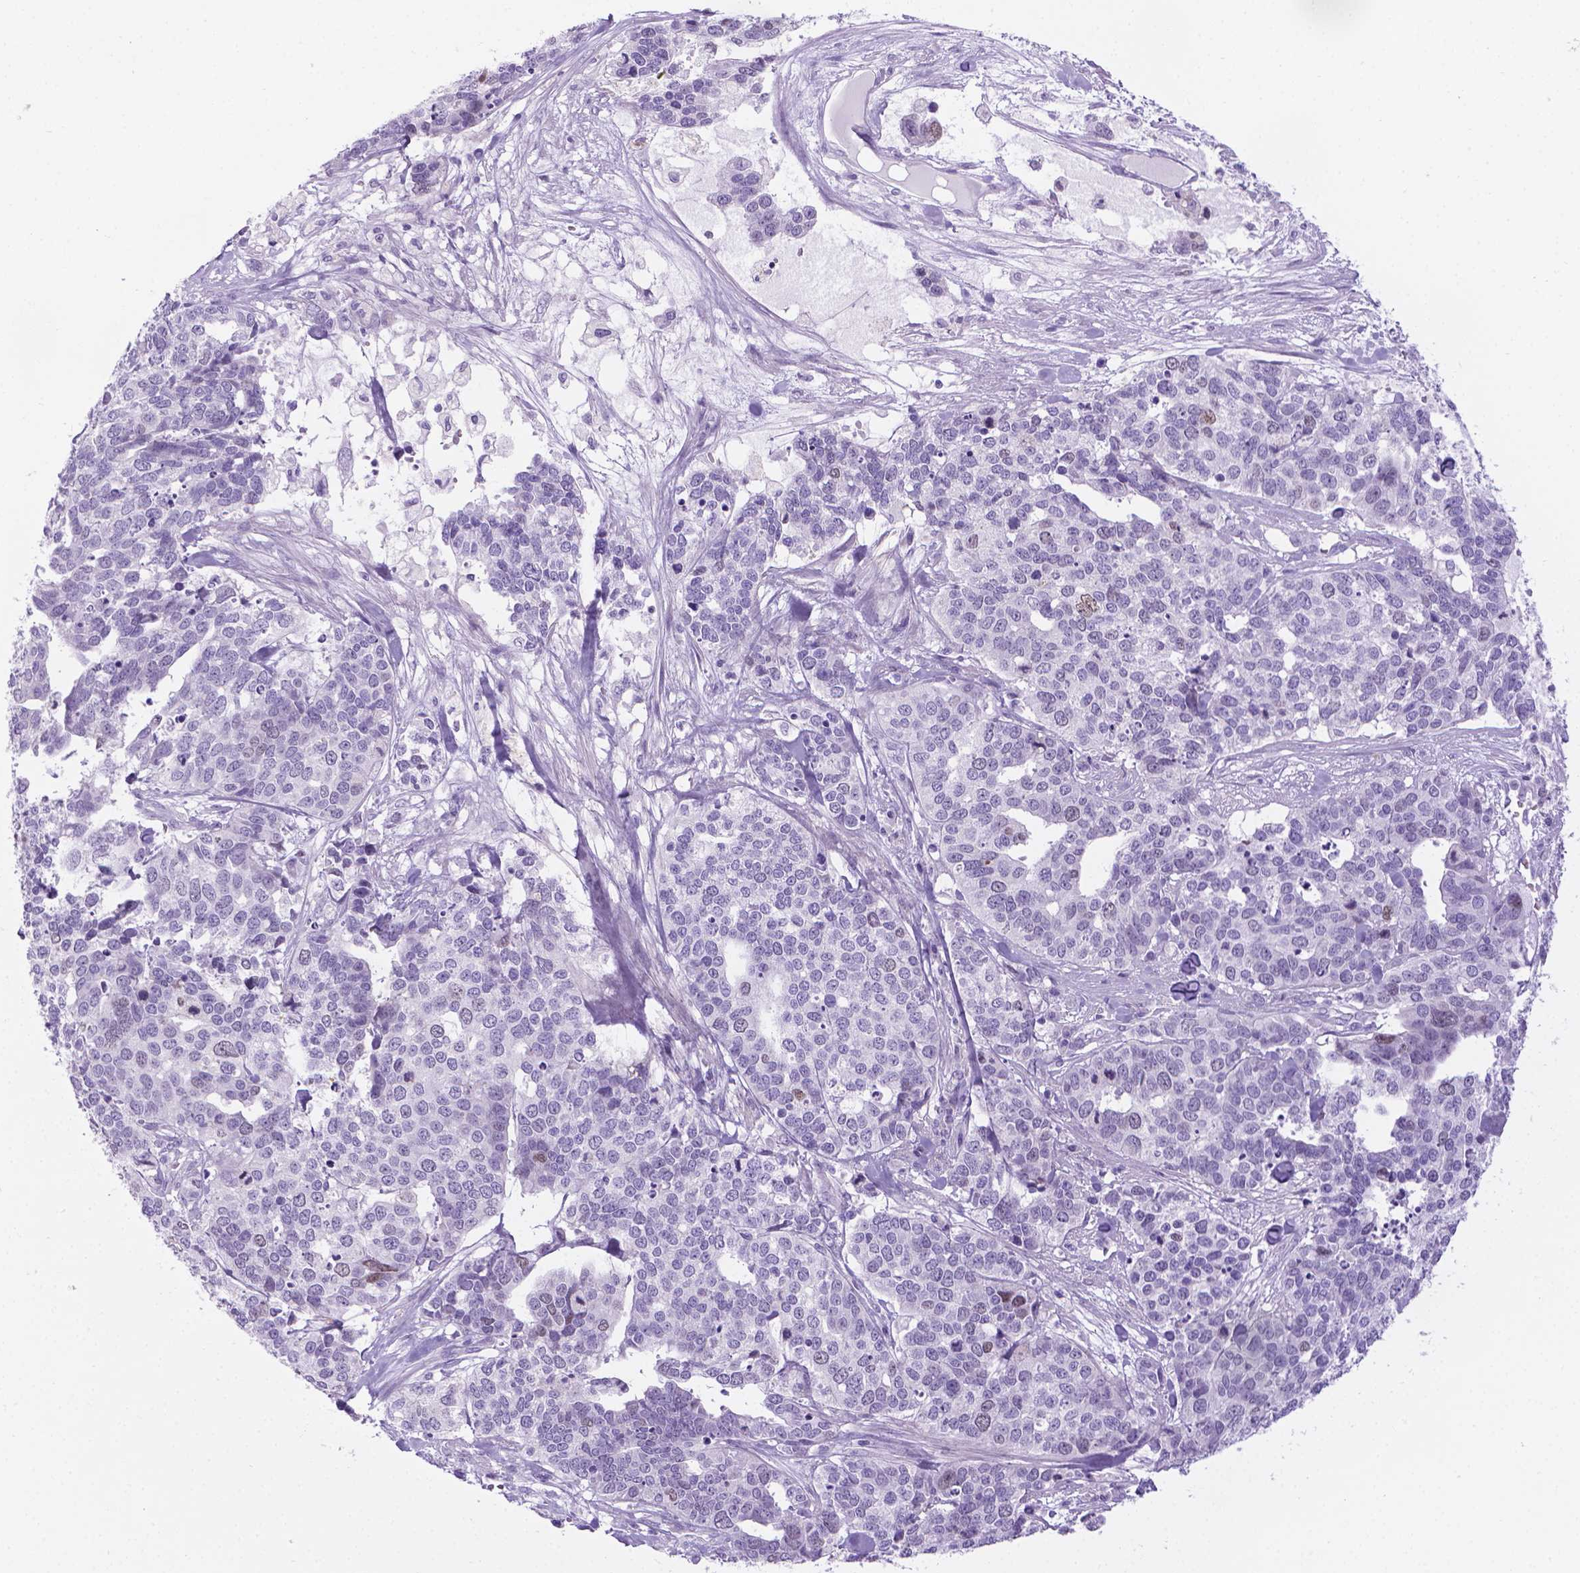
{"staining": {"intensity": "negative", "quantity": "none", "location": "none"}, "tissue": "ovarian cancer", "cell_type": "Tumor cells", "image_type": "cancer", "snomed": [{"axis": "morphology", "description": "Carcinoma, endometroid"}, {"axis": "topography", "description": "Ovary"}], "caption": "High magnification brightfield microscopy of endometroid carcinoma (ovarian) stained with DAB (3,3'-diaminobenzidine) (brown) and counterstained with hematoxylin (blue): tumor cells show no significant staining. Nuclei are stained in blue.", "gene": "SPAG6", "patient": {"sex": "female", "age": 65}}